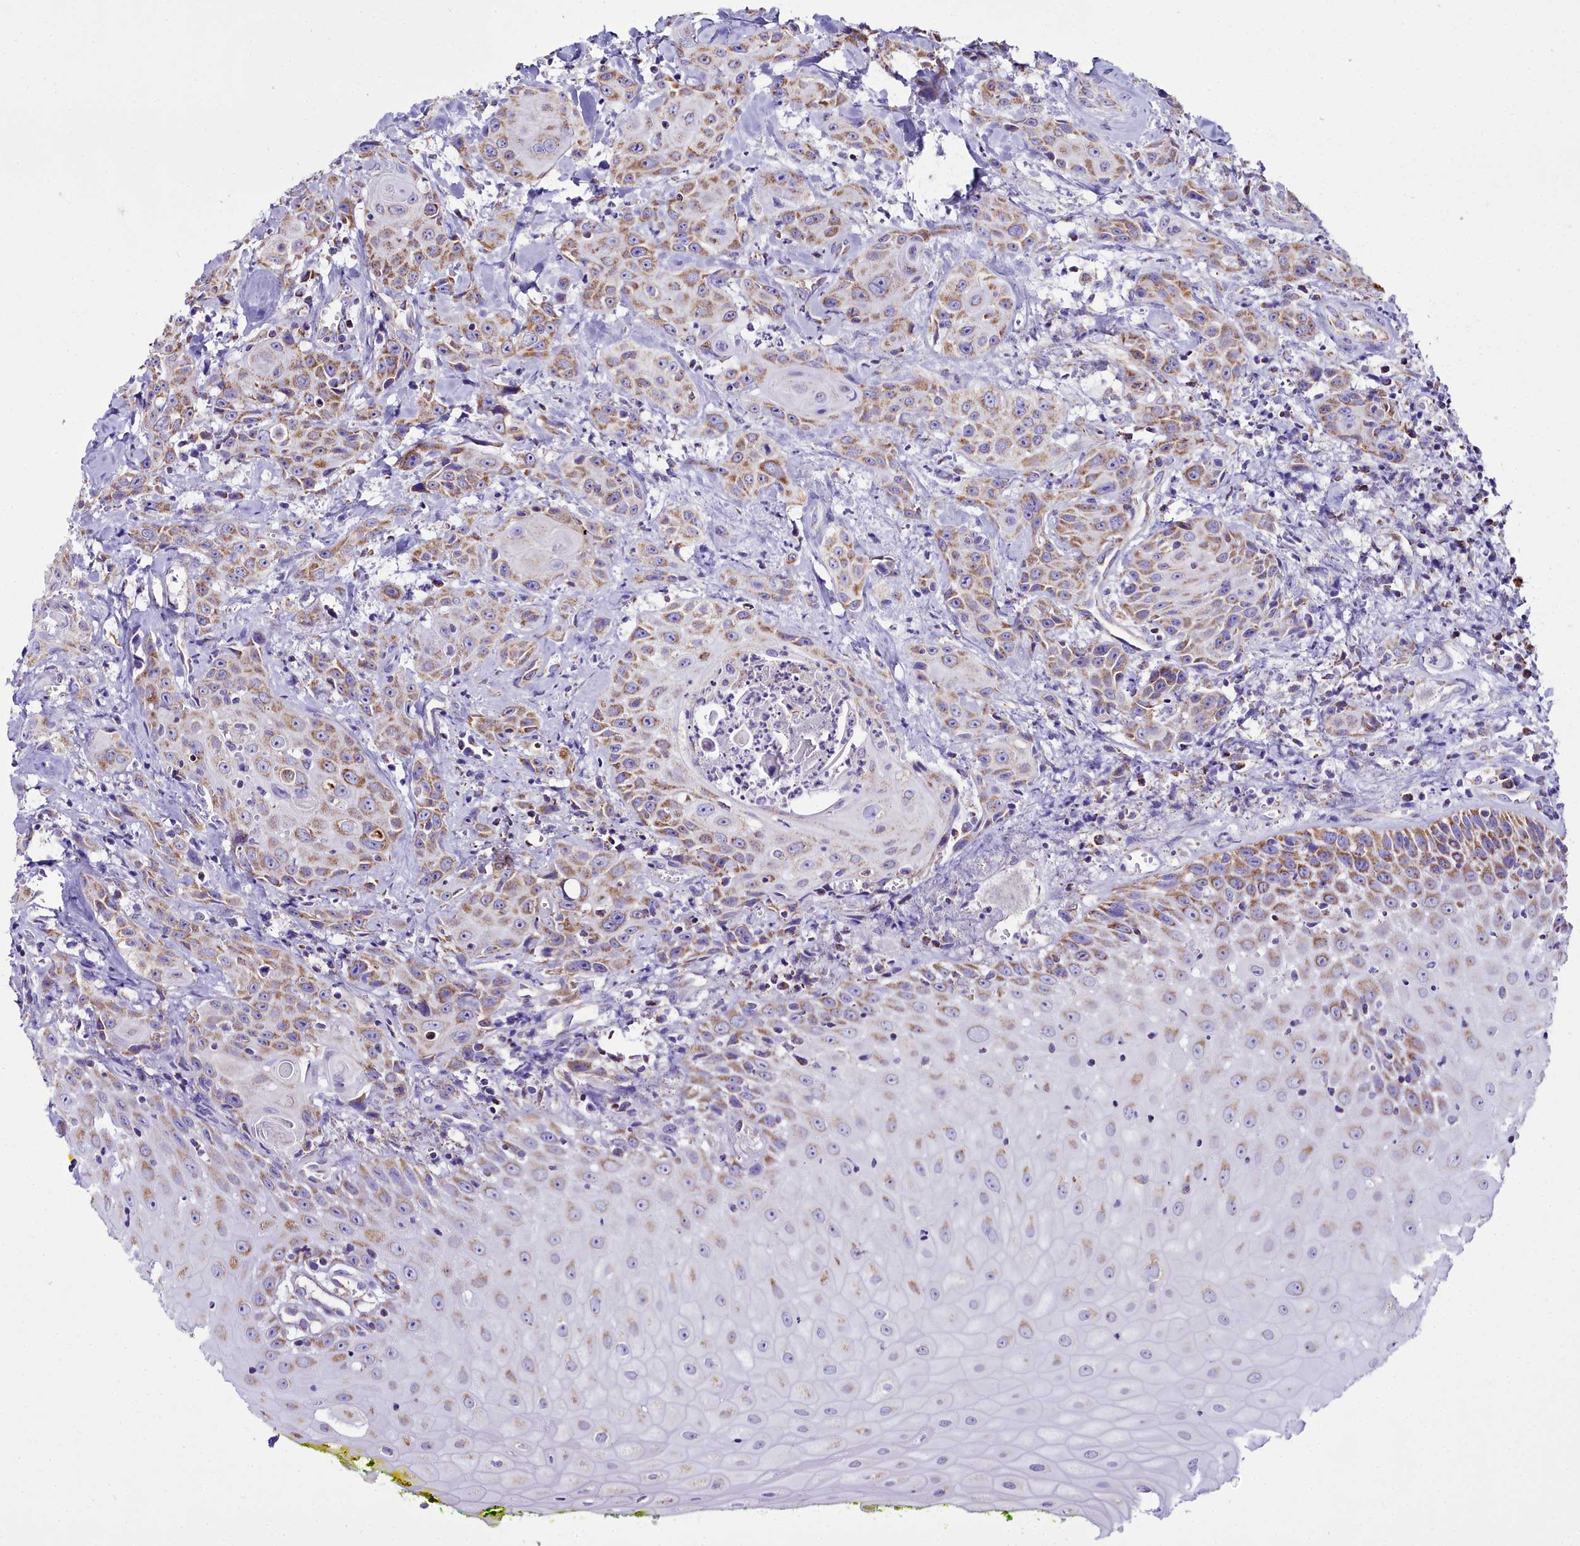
{"staining": {"intensity": "moderate", "quantity": ">75%", "location": "cytoplasmic/membranous"}, "tissue": "head and neck cancer", "cell_type": "Tumor cells", "image_type": "cancer", "snomed": [{"axis": "morphology", "description": "Squamous cell carcinoma, NOS"}, {"axis": "topography", "description": "Oral tissue"}, {"axis": "topography", "description": "Head-Neck"}], "caption": "Head and neck cancer was stained to show a protein in brown. There is medium levels of moderate cytoplasmic/membranous positivity in approximately >75% of tumor cells. (Brightfield microscopy of DAB IHC at high magnification).", "gene": "WDFY3", "patient": {"sex": "female", "age": 82}}